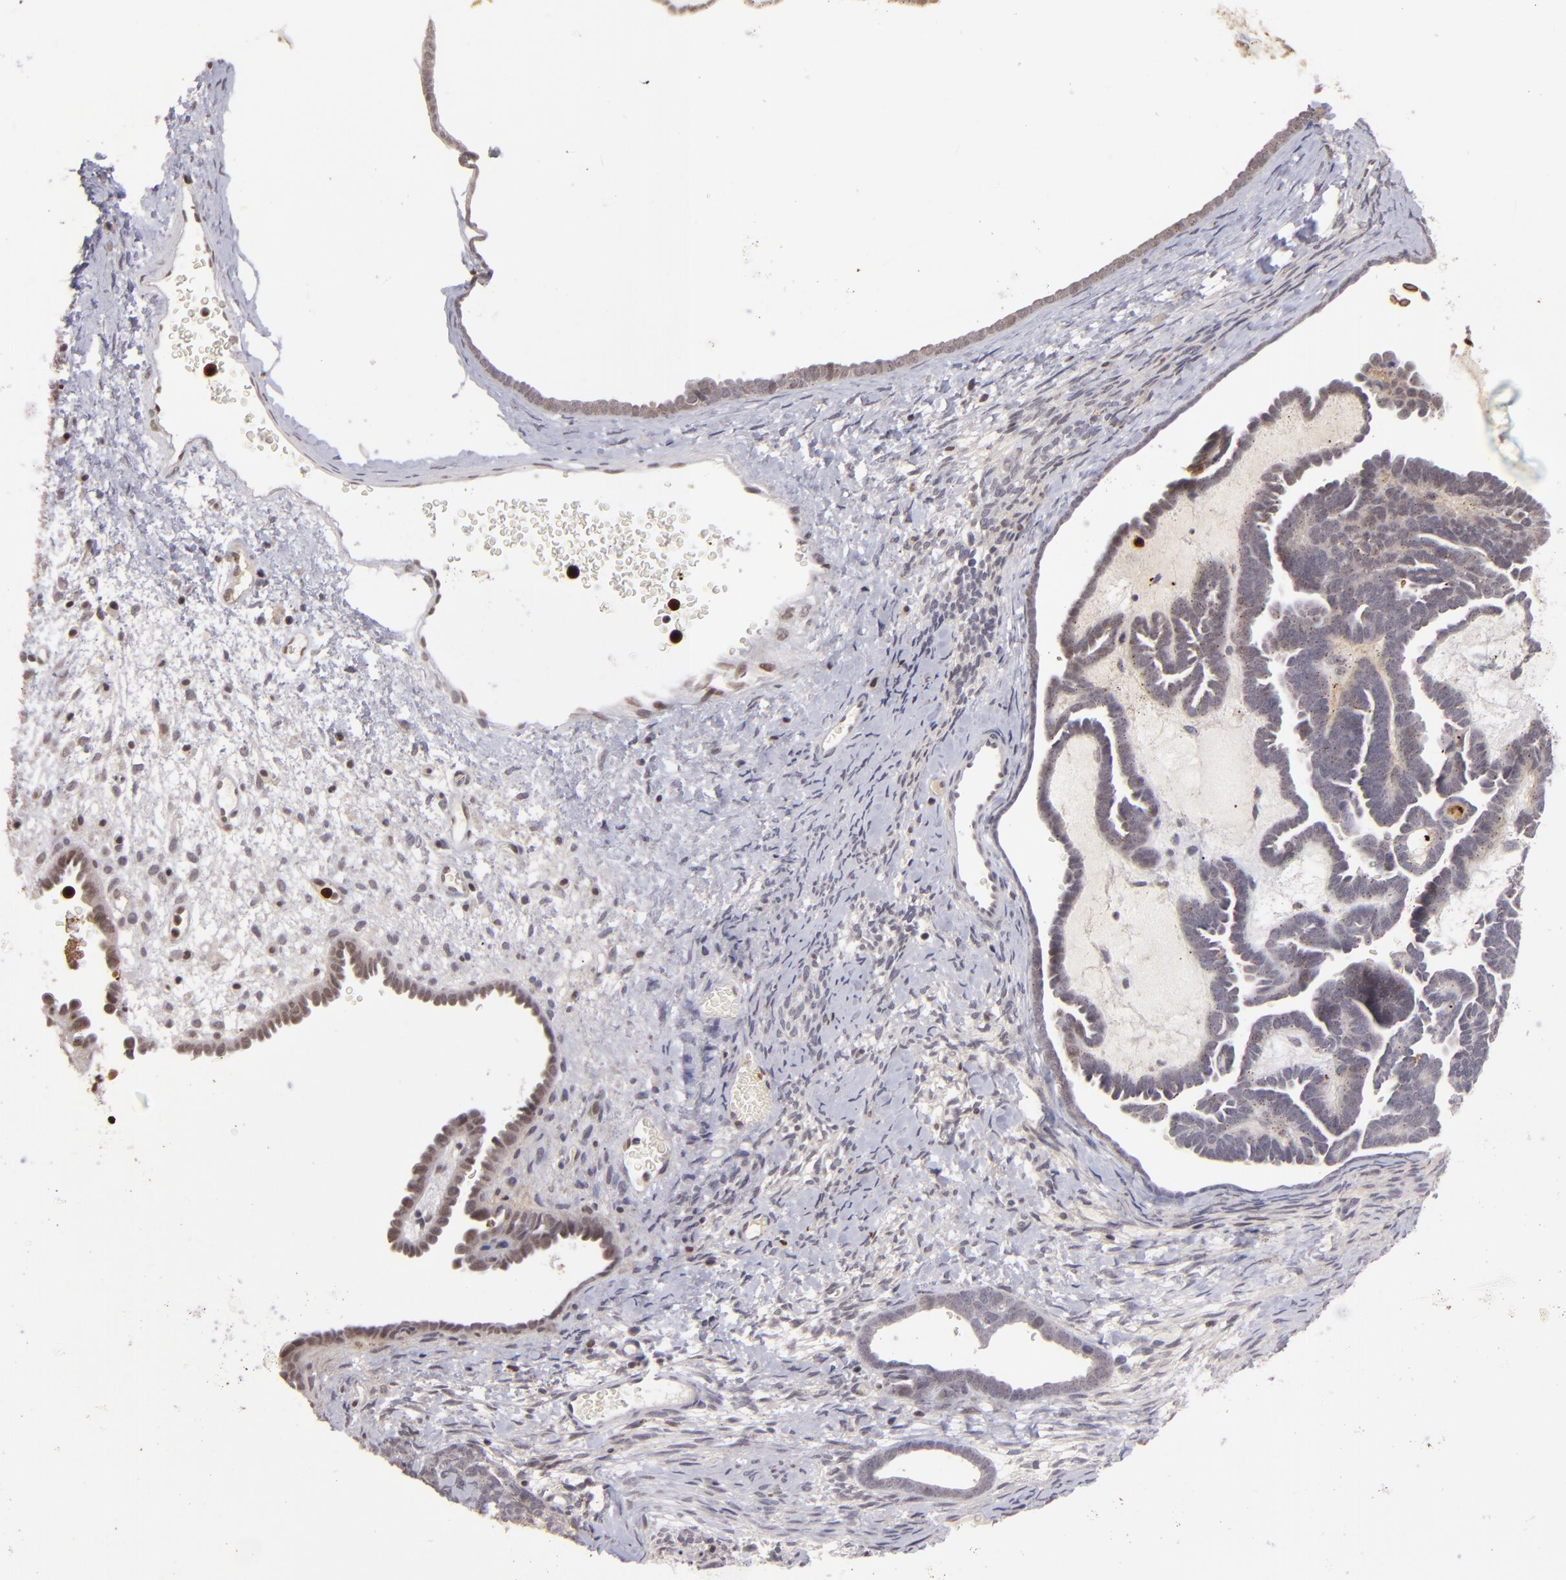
{"staining": {"intensity": "weak", "quantity": "<25%", "location": "nuclear"}, "tissue": "endometrial cancer", "cell_type": "Tumor cells", "image_type": "cancer", "snomed": [{"axis": "morphology", "description": "Neoplasm, malignant, NOS"}, {"axis": "topography", "description": "Endometrium"}], "caption": "Tumor cells are negative for protein expression in human endometrial cancer.", "gene": "RXRG", "patient": {"sex": "female", "age": 74}}